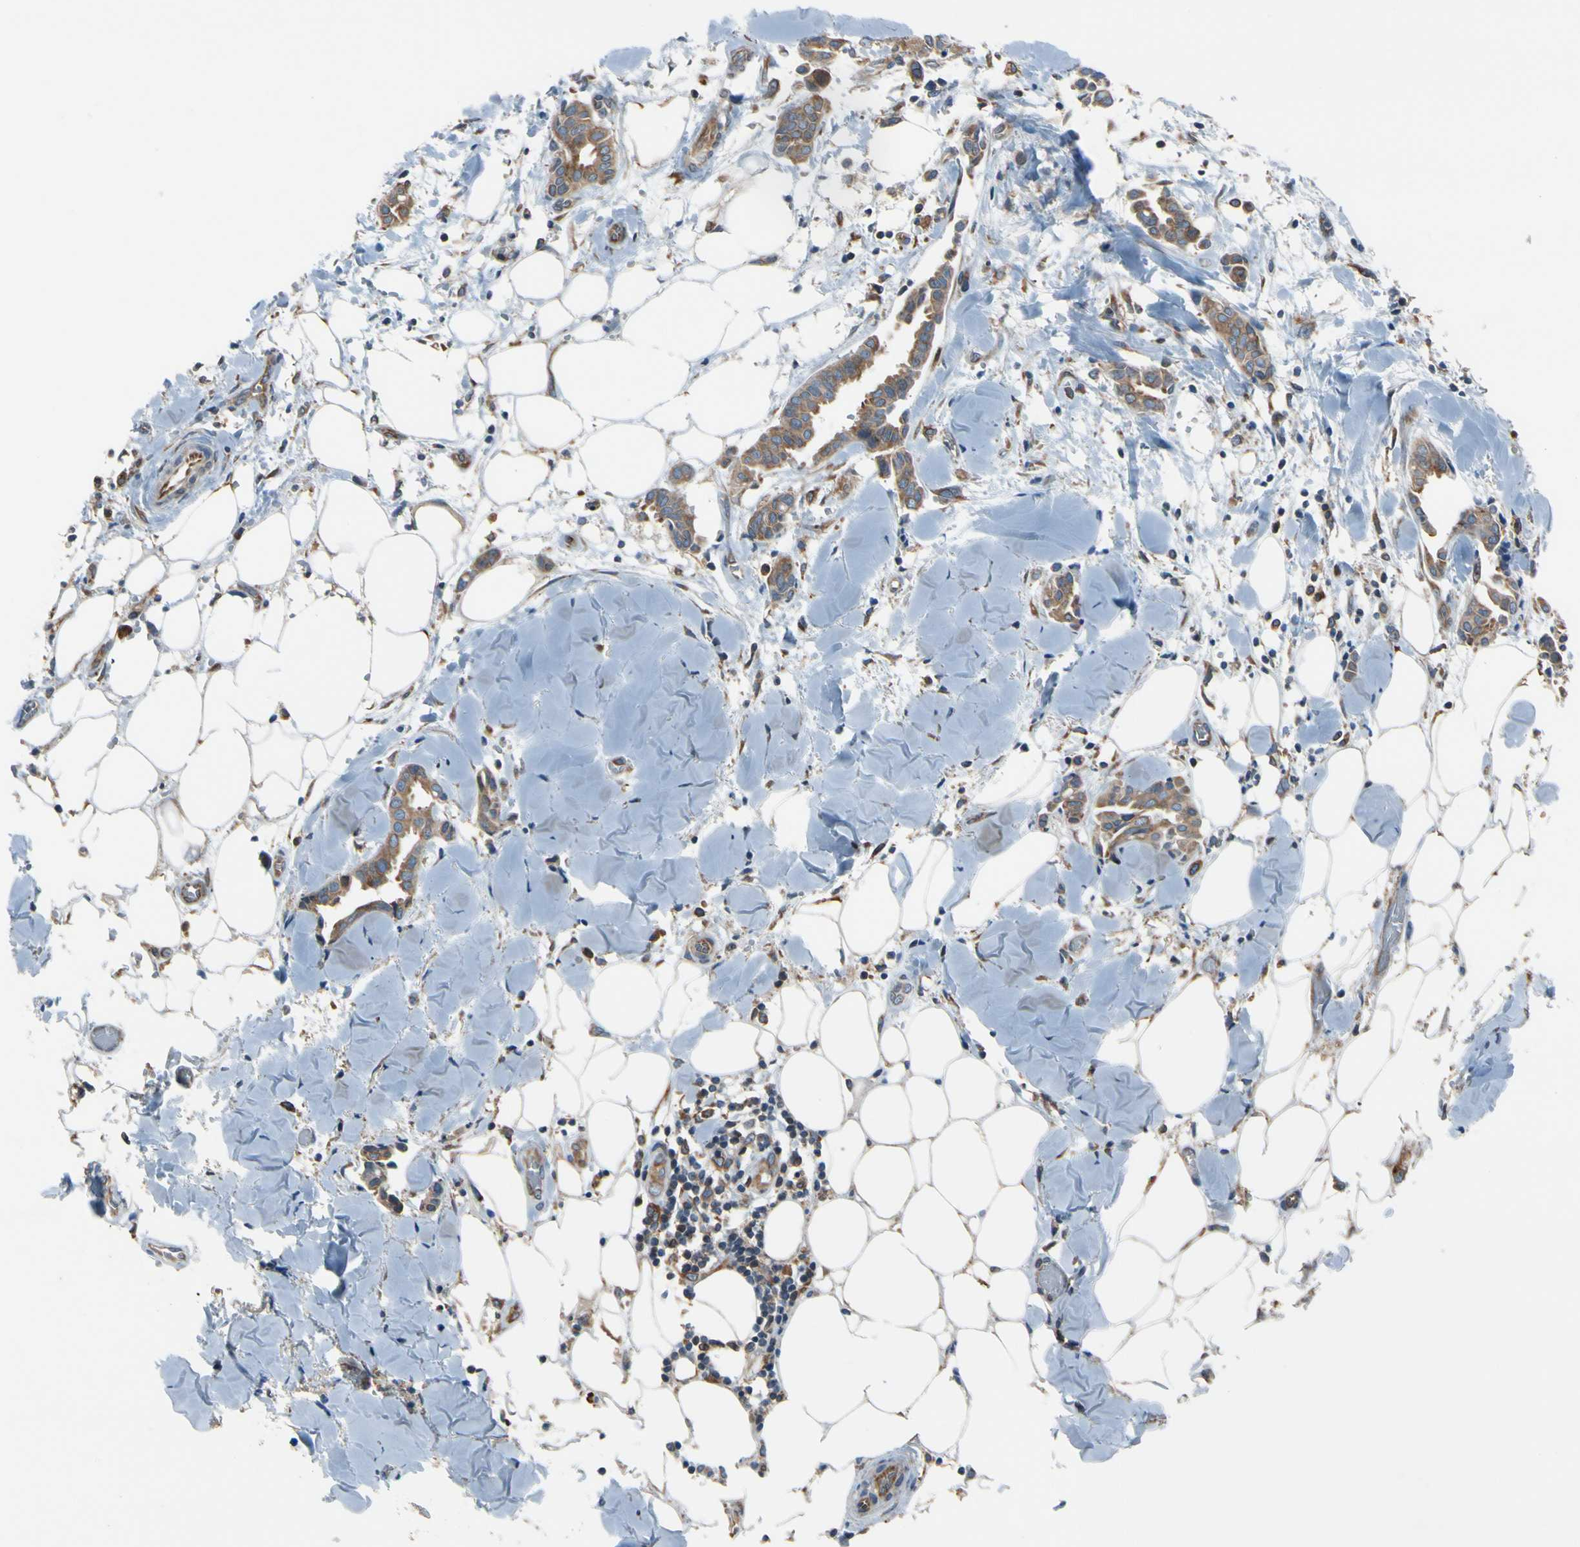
{"staining": {"intensity": "moderate", "quantity": ">75%", "location": "cytoplasmic/membranous"}, "tissue": "head and neck cancer", "cell_type": "Tumor cells", "image_type": "cancer", "snomed": [{"axis": "morphology", "description": "Adenocarcinoma, NOS"}, {"axis": "topography", "description": "Salivary gland"}, {"axis": "topography", "description": "Head-Neck"}], "caption": "The immunohistochemical stain labels moderate cytoplasmic/membranous expression in tumor cells of head and neck cancer tissue.", "gene": "CLCC1", "patient": {"sex": "female", "age": 59}}